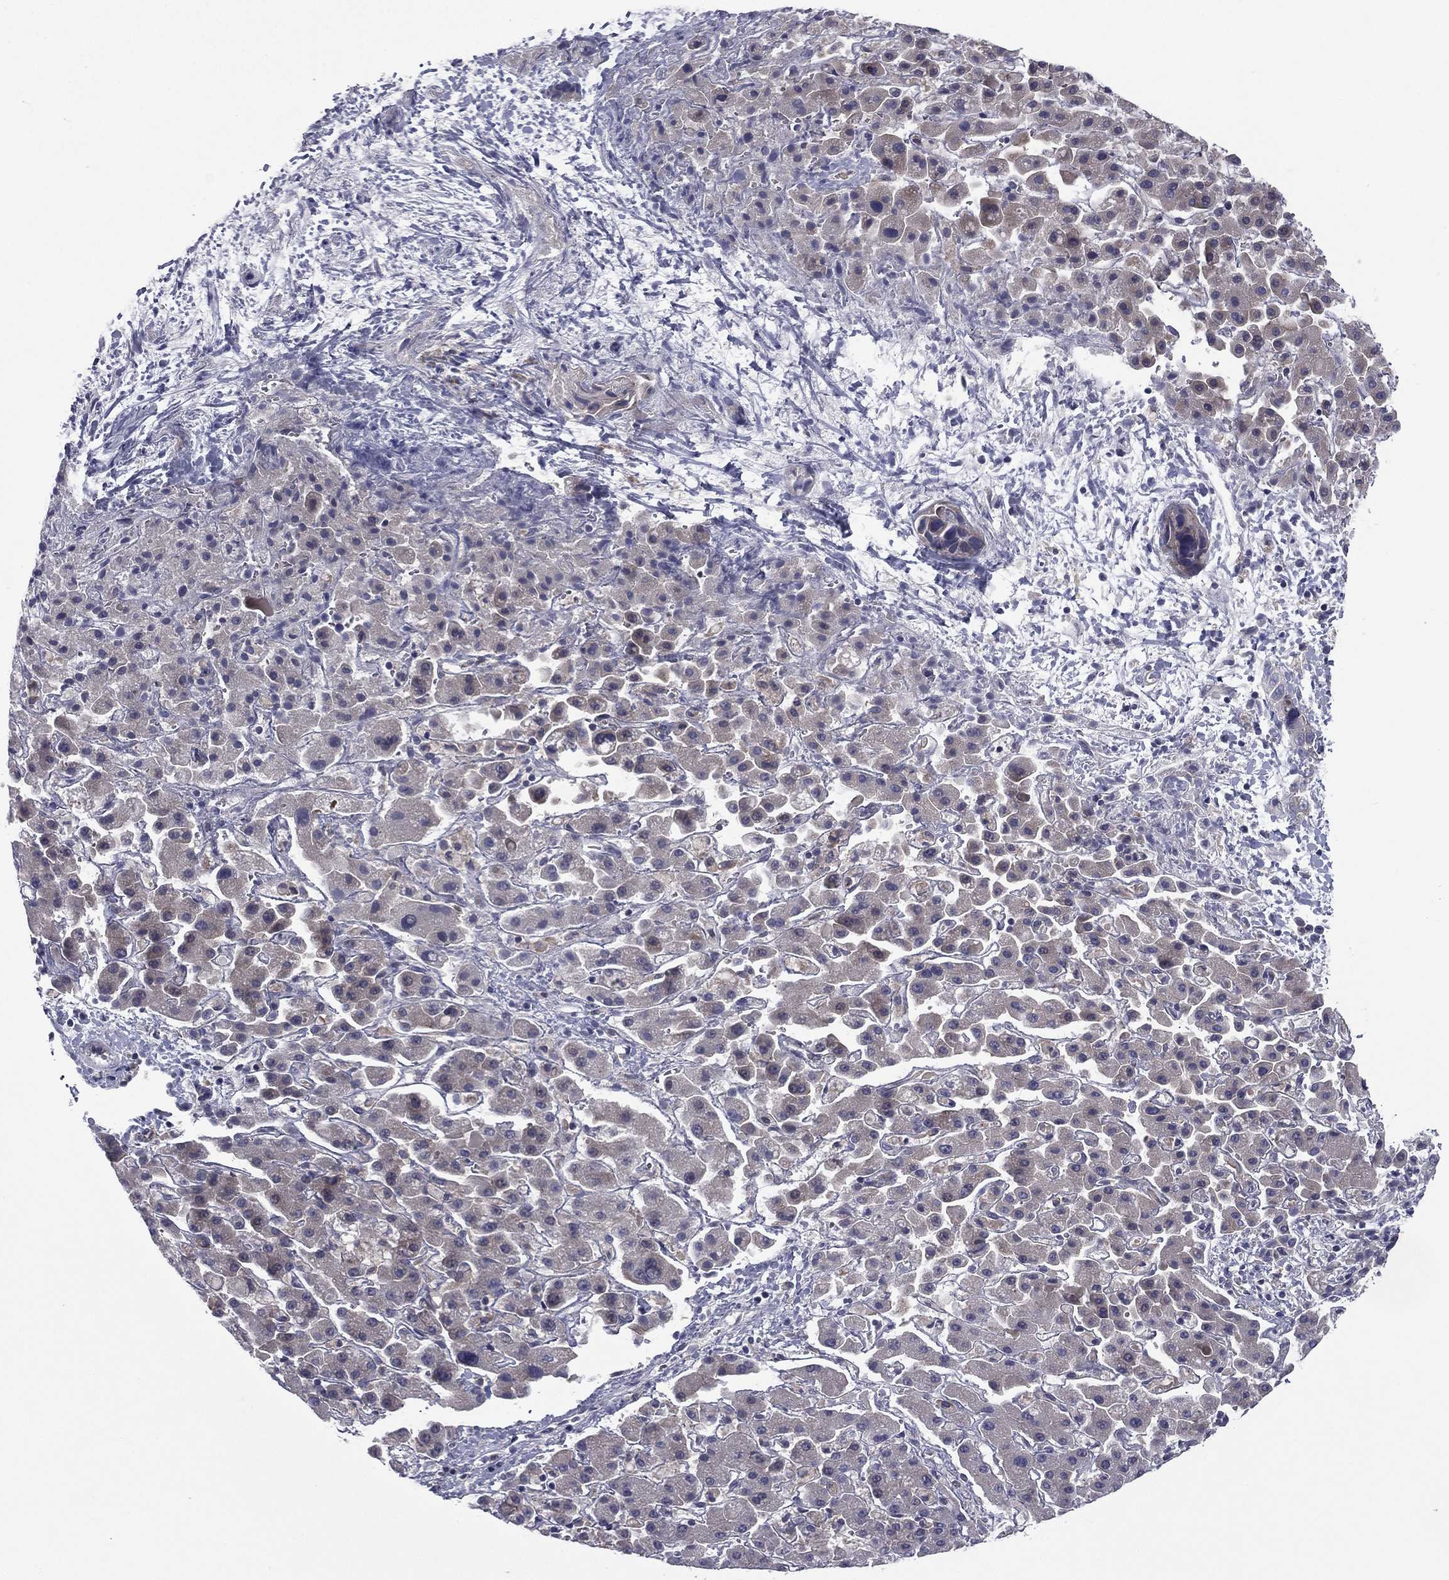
{"staining": {"intensity": "negative", "quantity": "none", "location": "none"}, "tissue": "liver cancer", "cell_type": "Tumor cells", "image_type": "cancer", "snomed": [{"axis": "morphology", "description": "Cholangiocarcinoma"}, {"axis": "topography", "description": "Liver"}], "caption": "There is no significant expression in tumor cells of liver cancer (cholangiocarcinoma). (Immunohistochemistry, brightfield microscopy, high magnification).", "gene": "ACTRT2", "patient": {"sex": "female", "age": 52}}